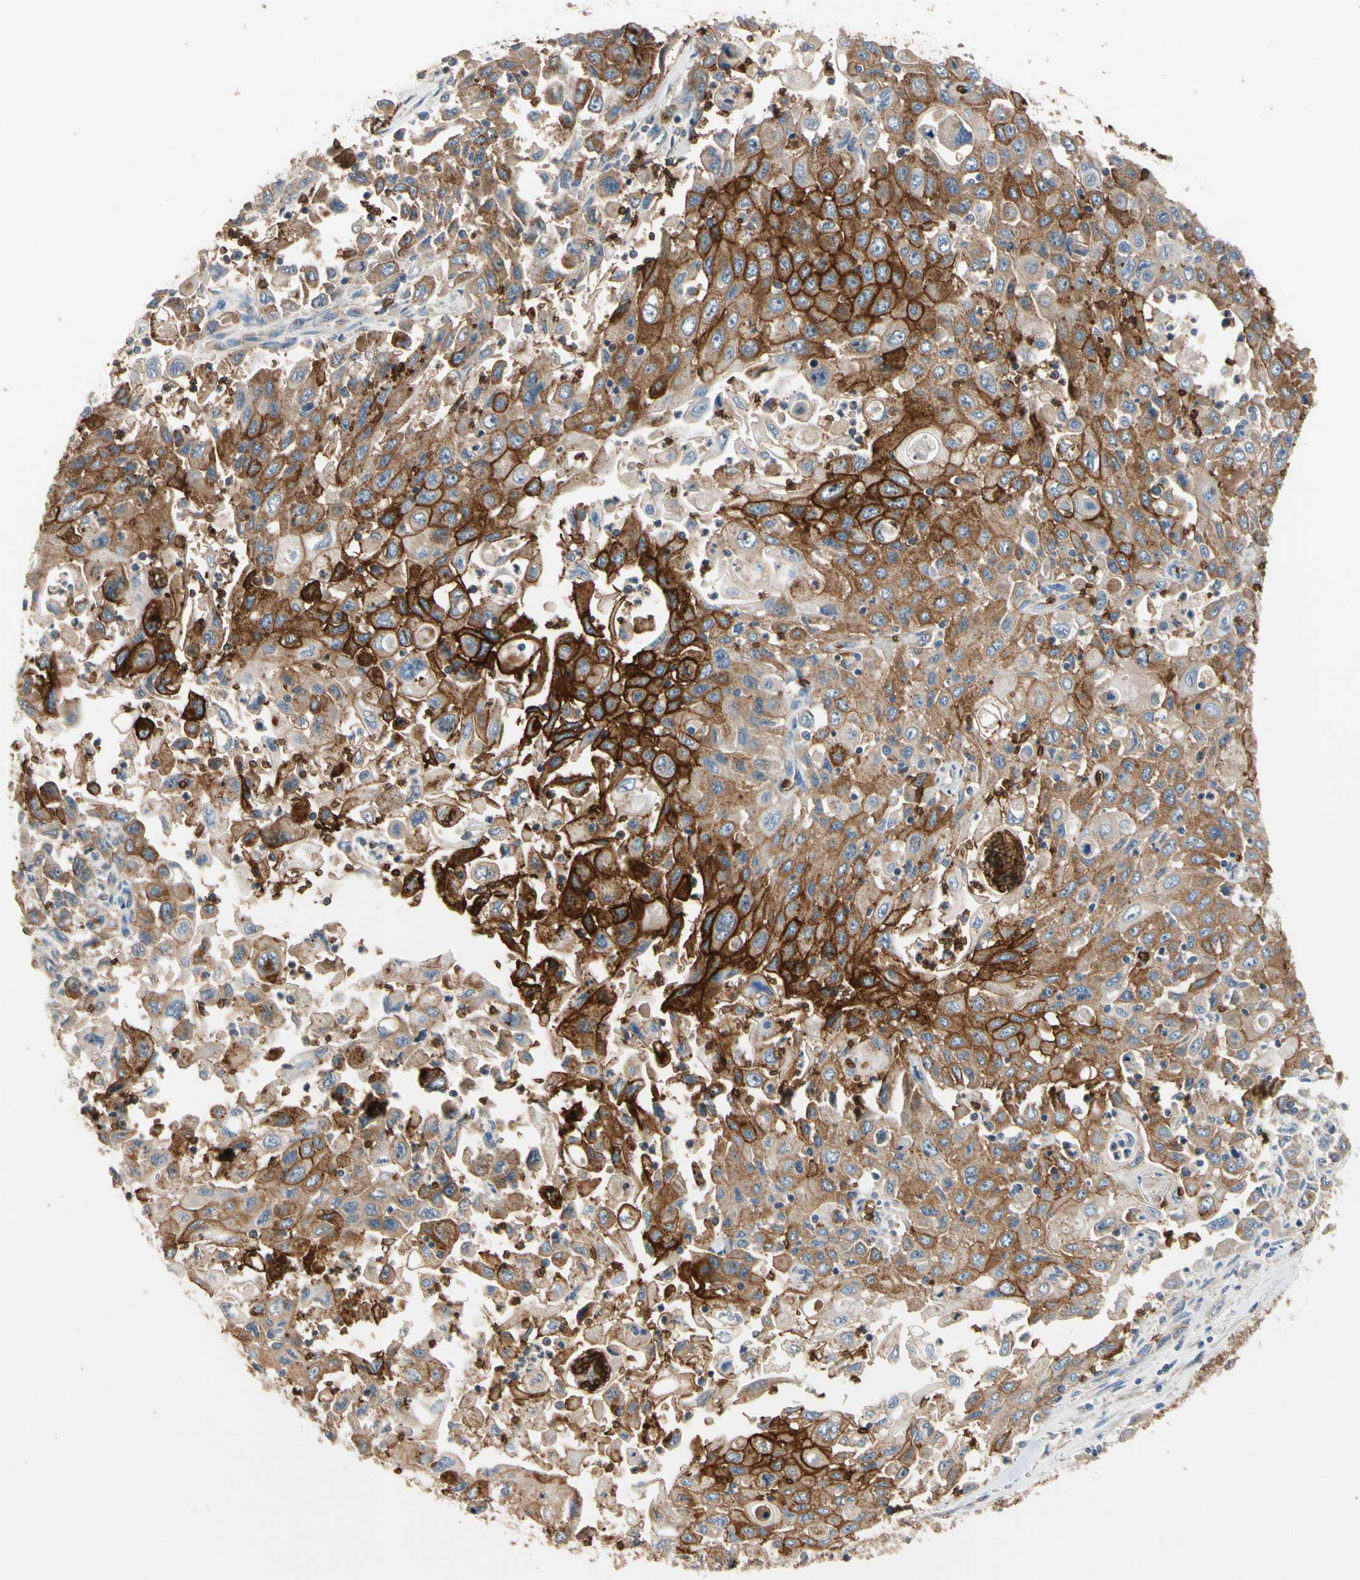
{"staining": {"intensity": "strong", "quantity": "25%-75%", "location": "cytoplasmic/membranous"}, "tissue": "pancreatic cancer", "cell_type": "Tumor cells", "image_type": "cancer", "snomed": [{"axis": "morphology", "description": "Adenocarcinoma, NOS"}, {"axis": "topography", "description": "Pancreas"}], "caption": "Tumor cells reveal high levels of strong cytoplasmic/membranous expression in about 25%-75% of cells in human pancreatic cancer.", "gene": "RIOK2", "patient": {"sex": "male", "age": 70}}